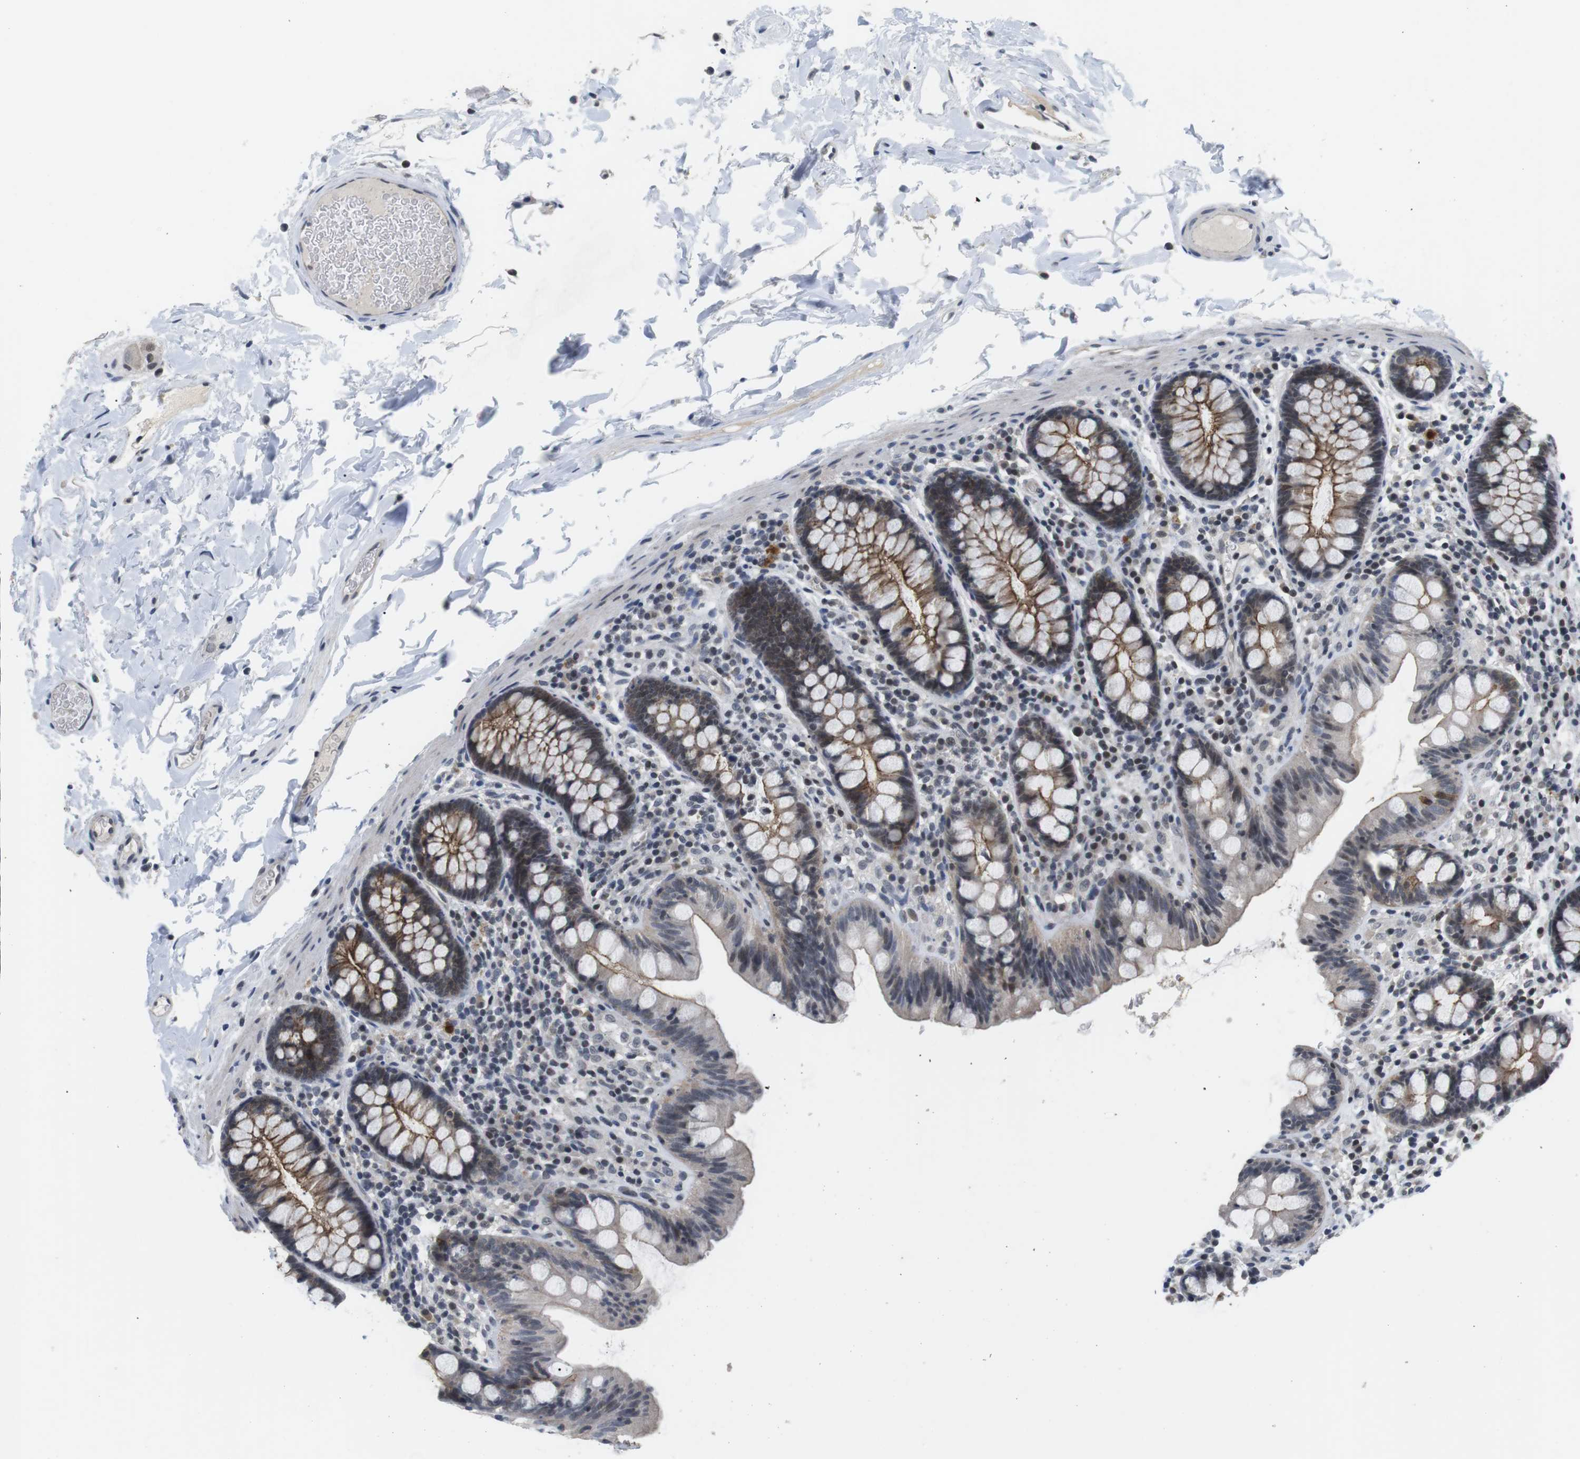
{"staining": {"intensity": "moderate", "quantity": ">75%", "location": "cytoplasmic/membranous"}, "tissue": "colon", "cell_type": "Endothelial cells", "image_type": "normal", "snomed": [{"axis": "morphology", "description": "Normal tissue, NOS"}, {"axis": "topography", "description": "Colon"}], "caption": "This image displays benign colon stained with immunohistochemistry to label a protein in brown. The cytoplasmic/membranous of endothelial cells show moderate positivity for the protein. Nuclei are counter-stained blue.", "gene": "NECTIN1", "patient": {"sex": "female", "age": 80}}